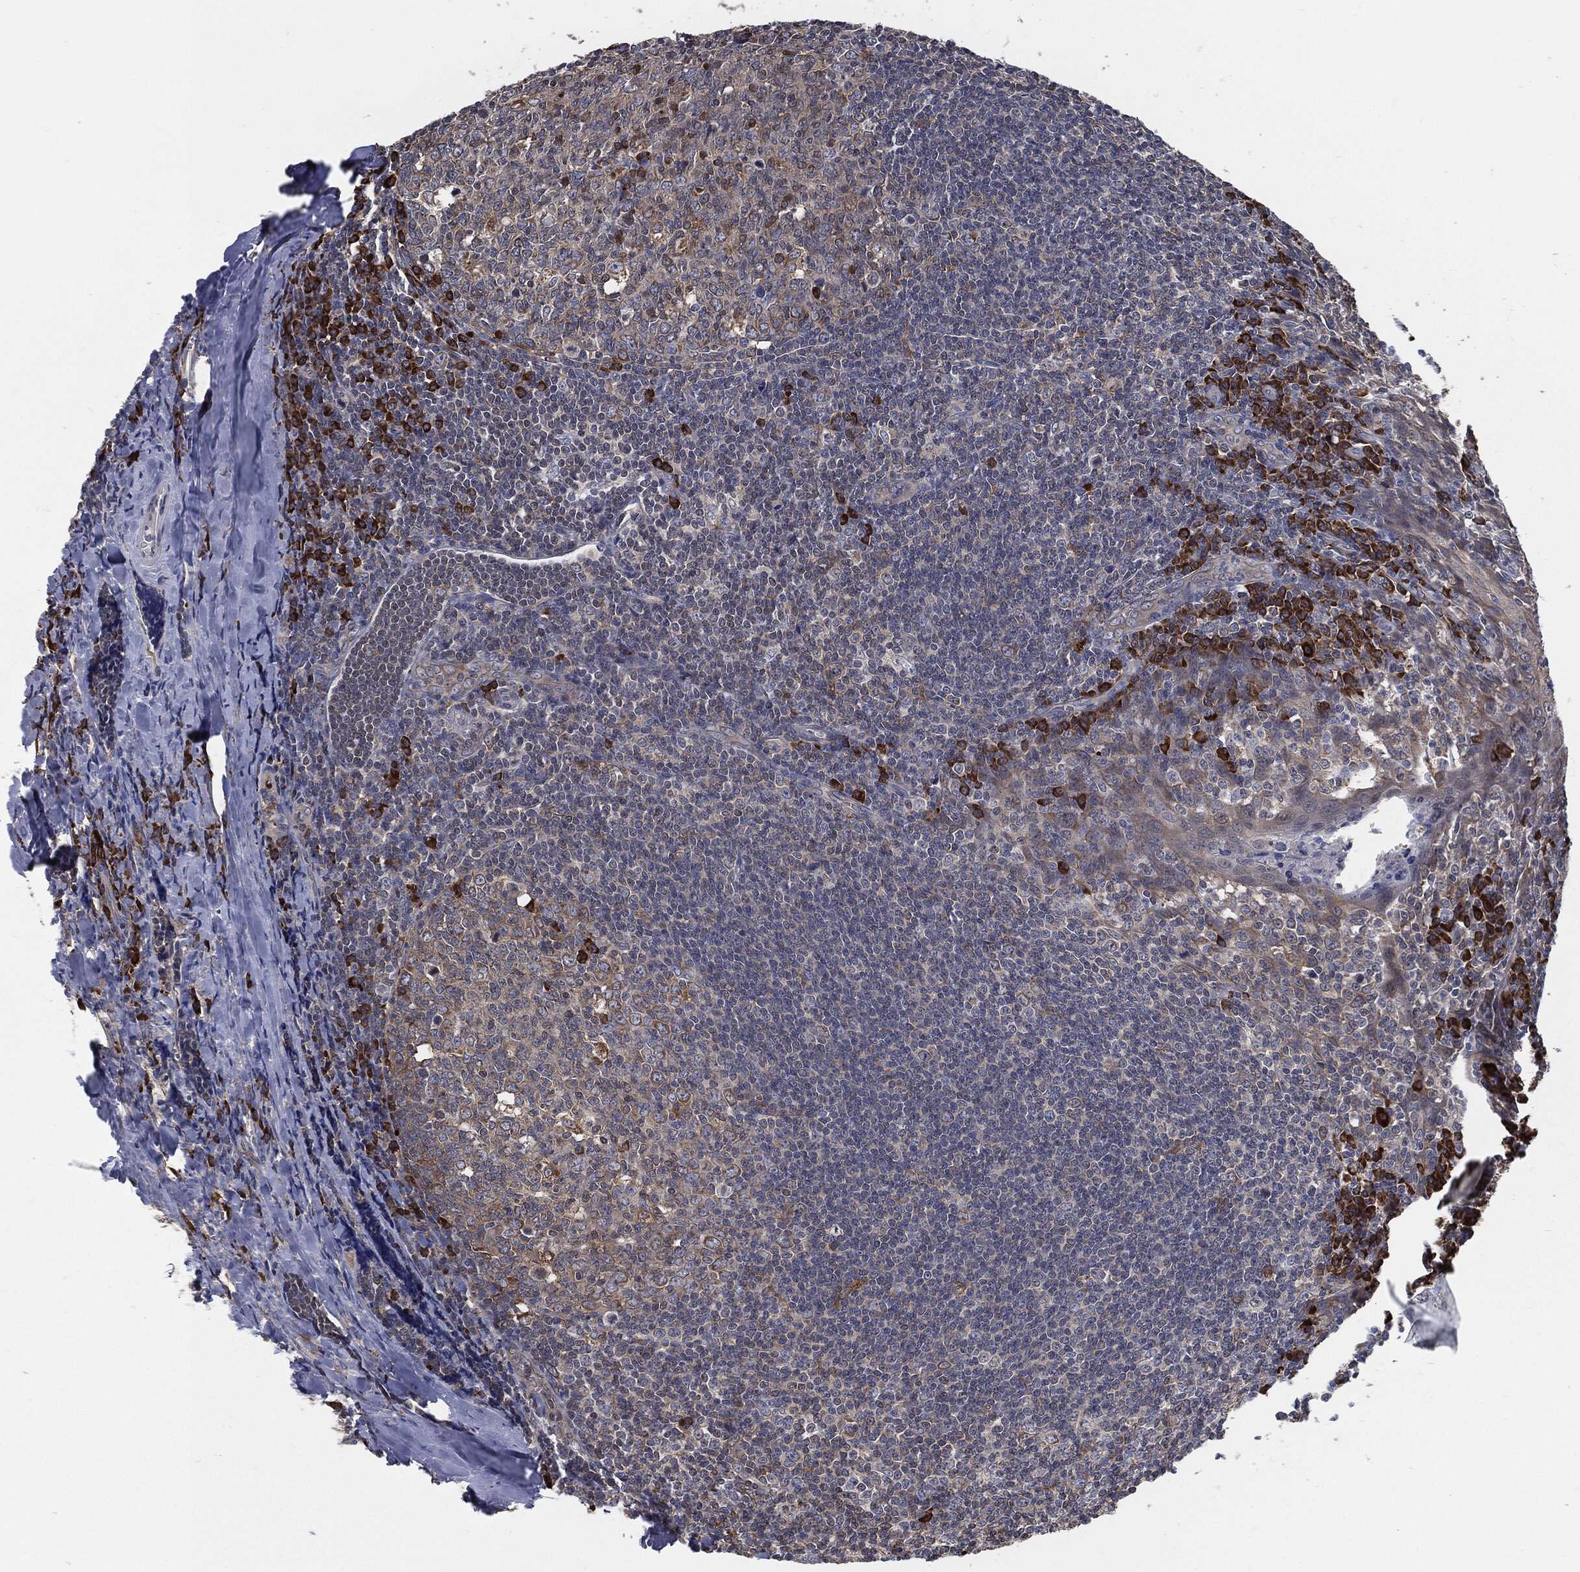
{"staining": {"intensity": "strong", "quantity": "<25%", "location": "cytoplasmic/membranous"}, "tissue": "tonsil", "cell_type": "Germinal center cells", "image_type": "normal", "snomed": [{"axis": "morphology", "description": "Normal tissue, NOS"}, {"axis": "topography", "description": "Tonsil"}], "caption": "Immunohistochemical staining of normal tonsil reveals strong cytoplasmic/membranous protein positivity in about <25% of germinal center cells.", "gene": "PRDX4", "patient": {"sex": "male", "age": 20}}